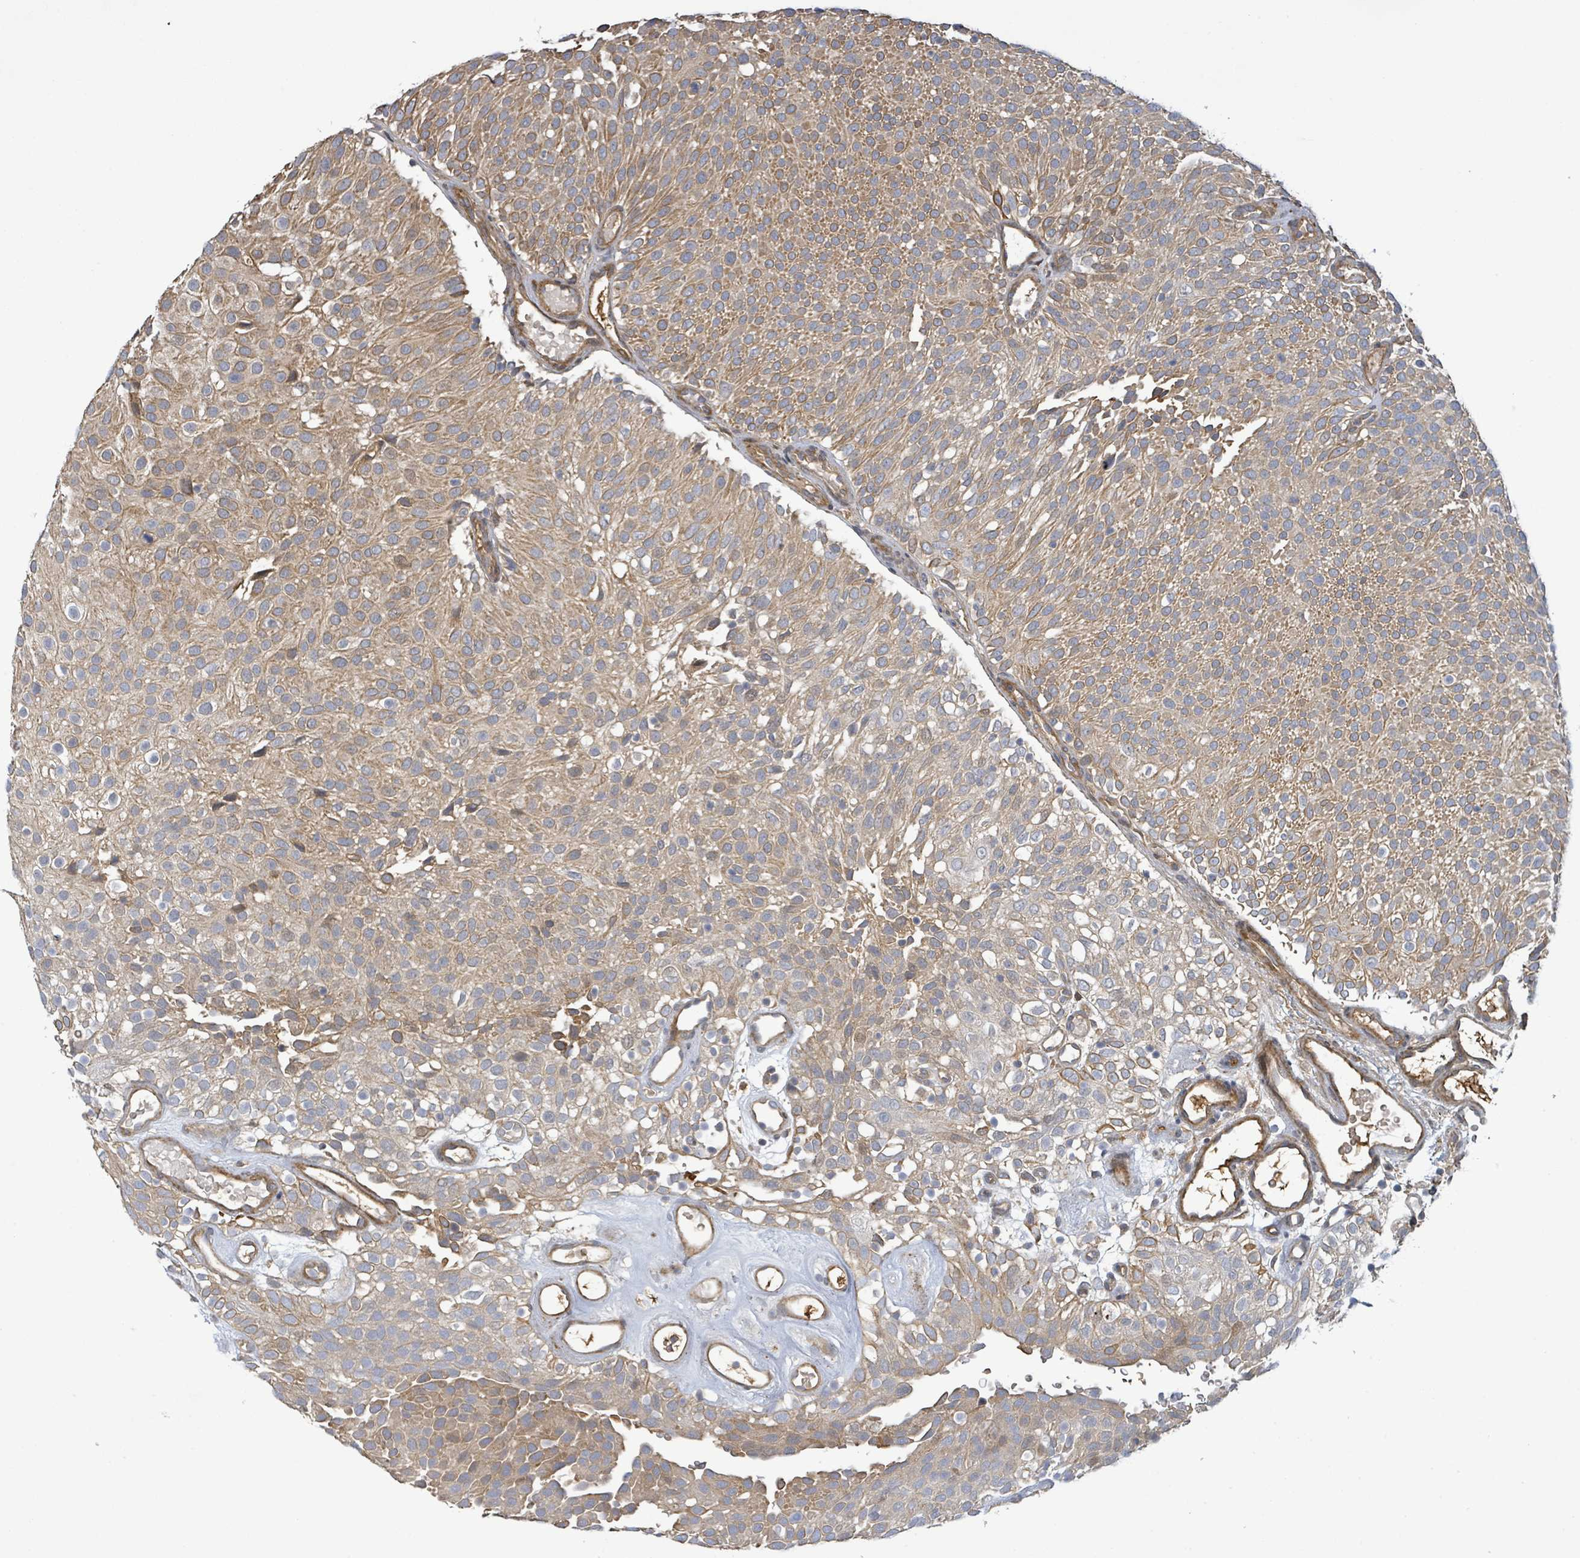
{"staining": {"intensity": "moderate", "quantity": ">75%", "location": "cytoplasmic/membranous"}, "tissue": "urothelial cancer", "cell_type": "Tumor cells", "image_type": "cancer", "snomed": [{"axis": "morphology", "description": "Urothelial carcinoma, Low grade"}, {"axis": "topography", "description": "Urinary bladder"}], "caption": "Immunohistochemistry (DAB) staining of urothelial cancer reveals moderate cytoplasmic/membranous protein expression in approximately >75% of tumor cells.", "gene": "STARD4", "patient": {"sex": "male", "age": 78}}